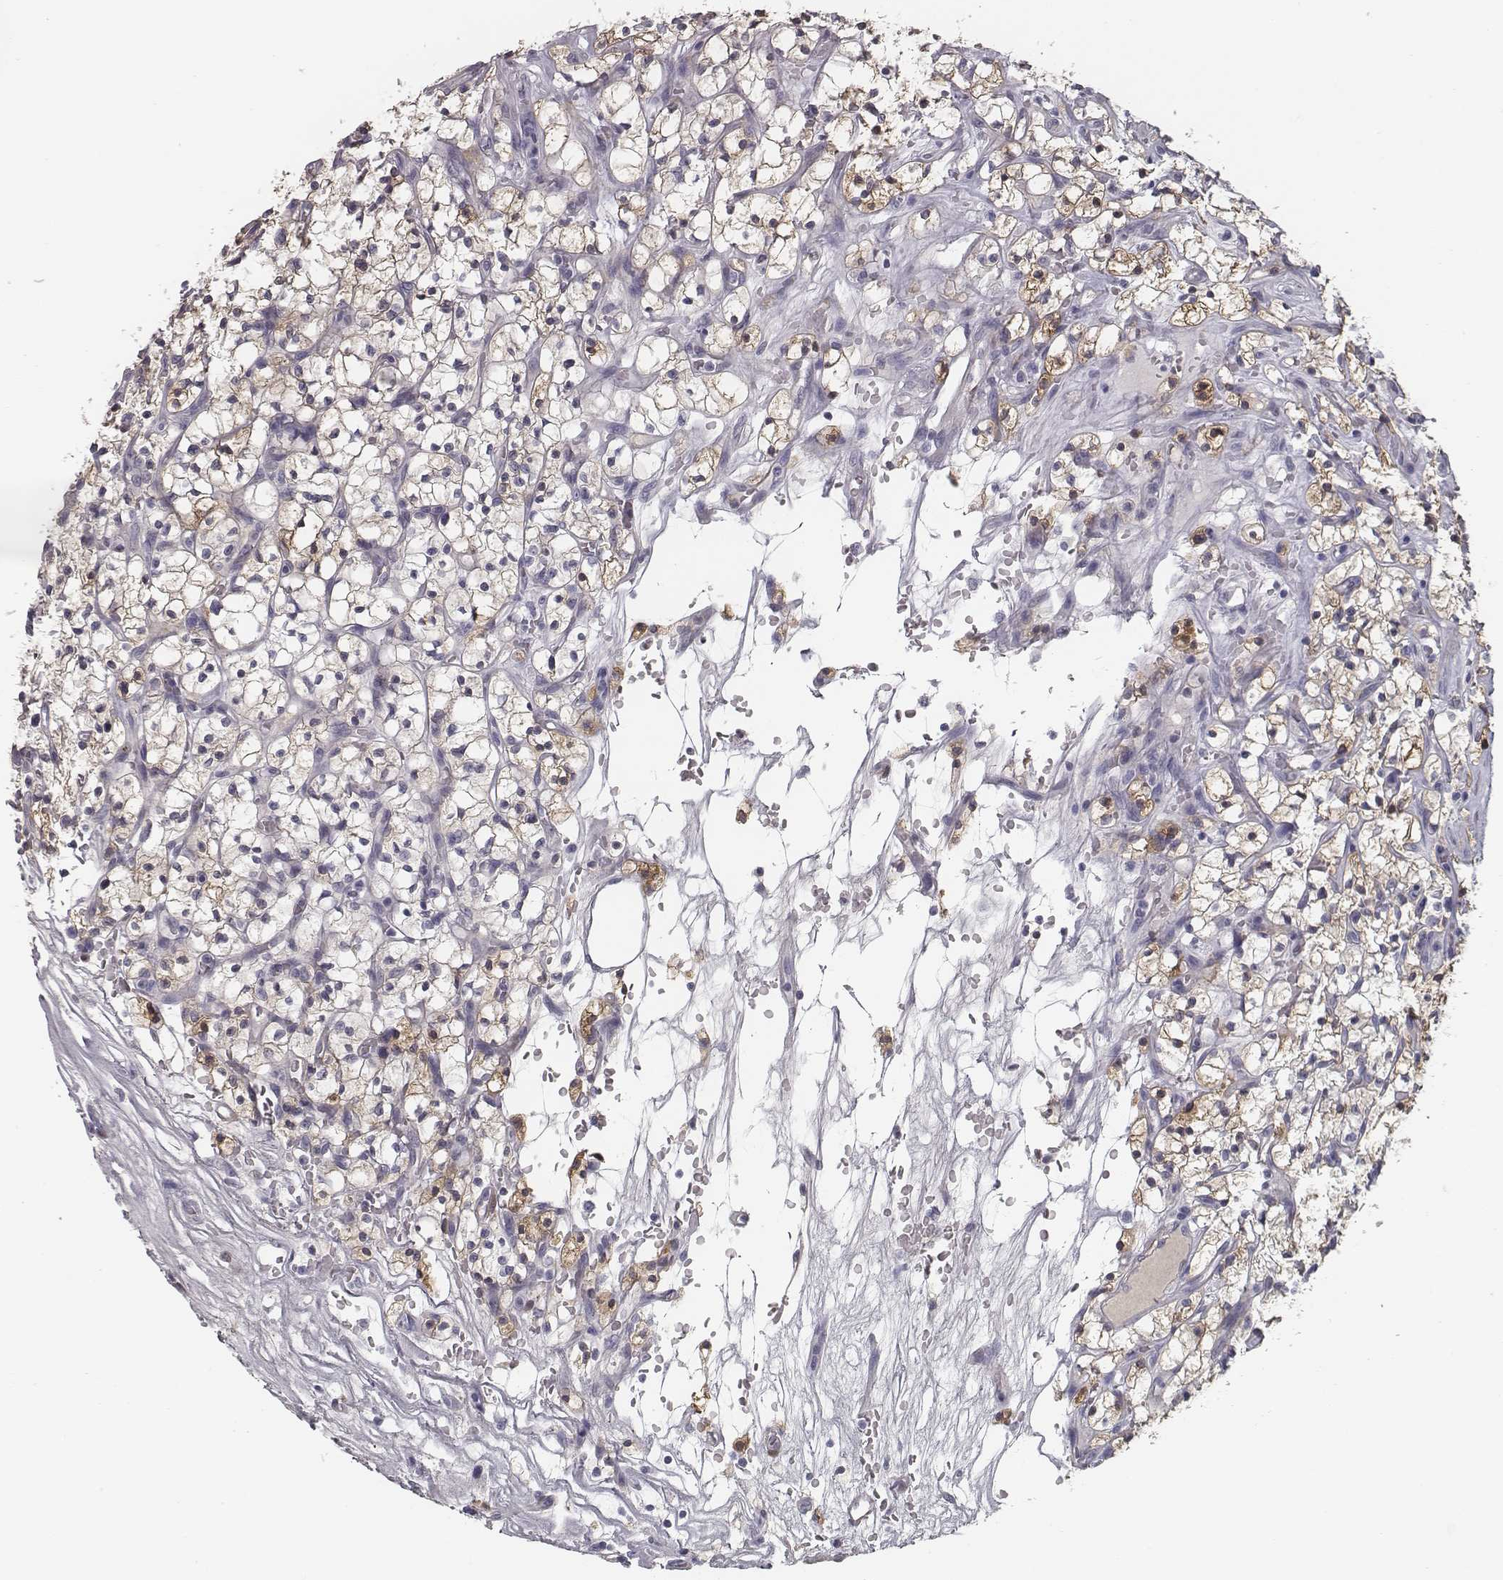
{"staining": {"intensity": "weak", "quantity": "<25%", "location": "cytoplasmic/membranous"}, "tissue": "renal cancer", "cell_type": "Tumor cells", "image_type": "cancer", "snomed": [{"axis": "morphology", "description": "Adenocarcinoma, NOS"}, {"axis": "topography", "description": "Kidney"}], "caption": "Tumor cells show no significant protein expression in renal cancer.", "gene": "ISYNA1", "patient": {"sex": "female", "age": 64}}